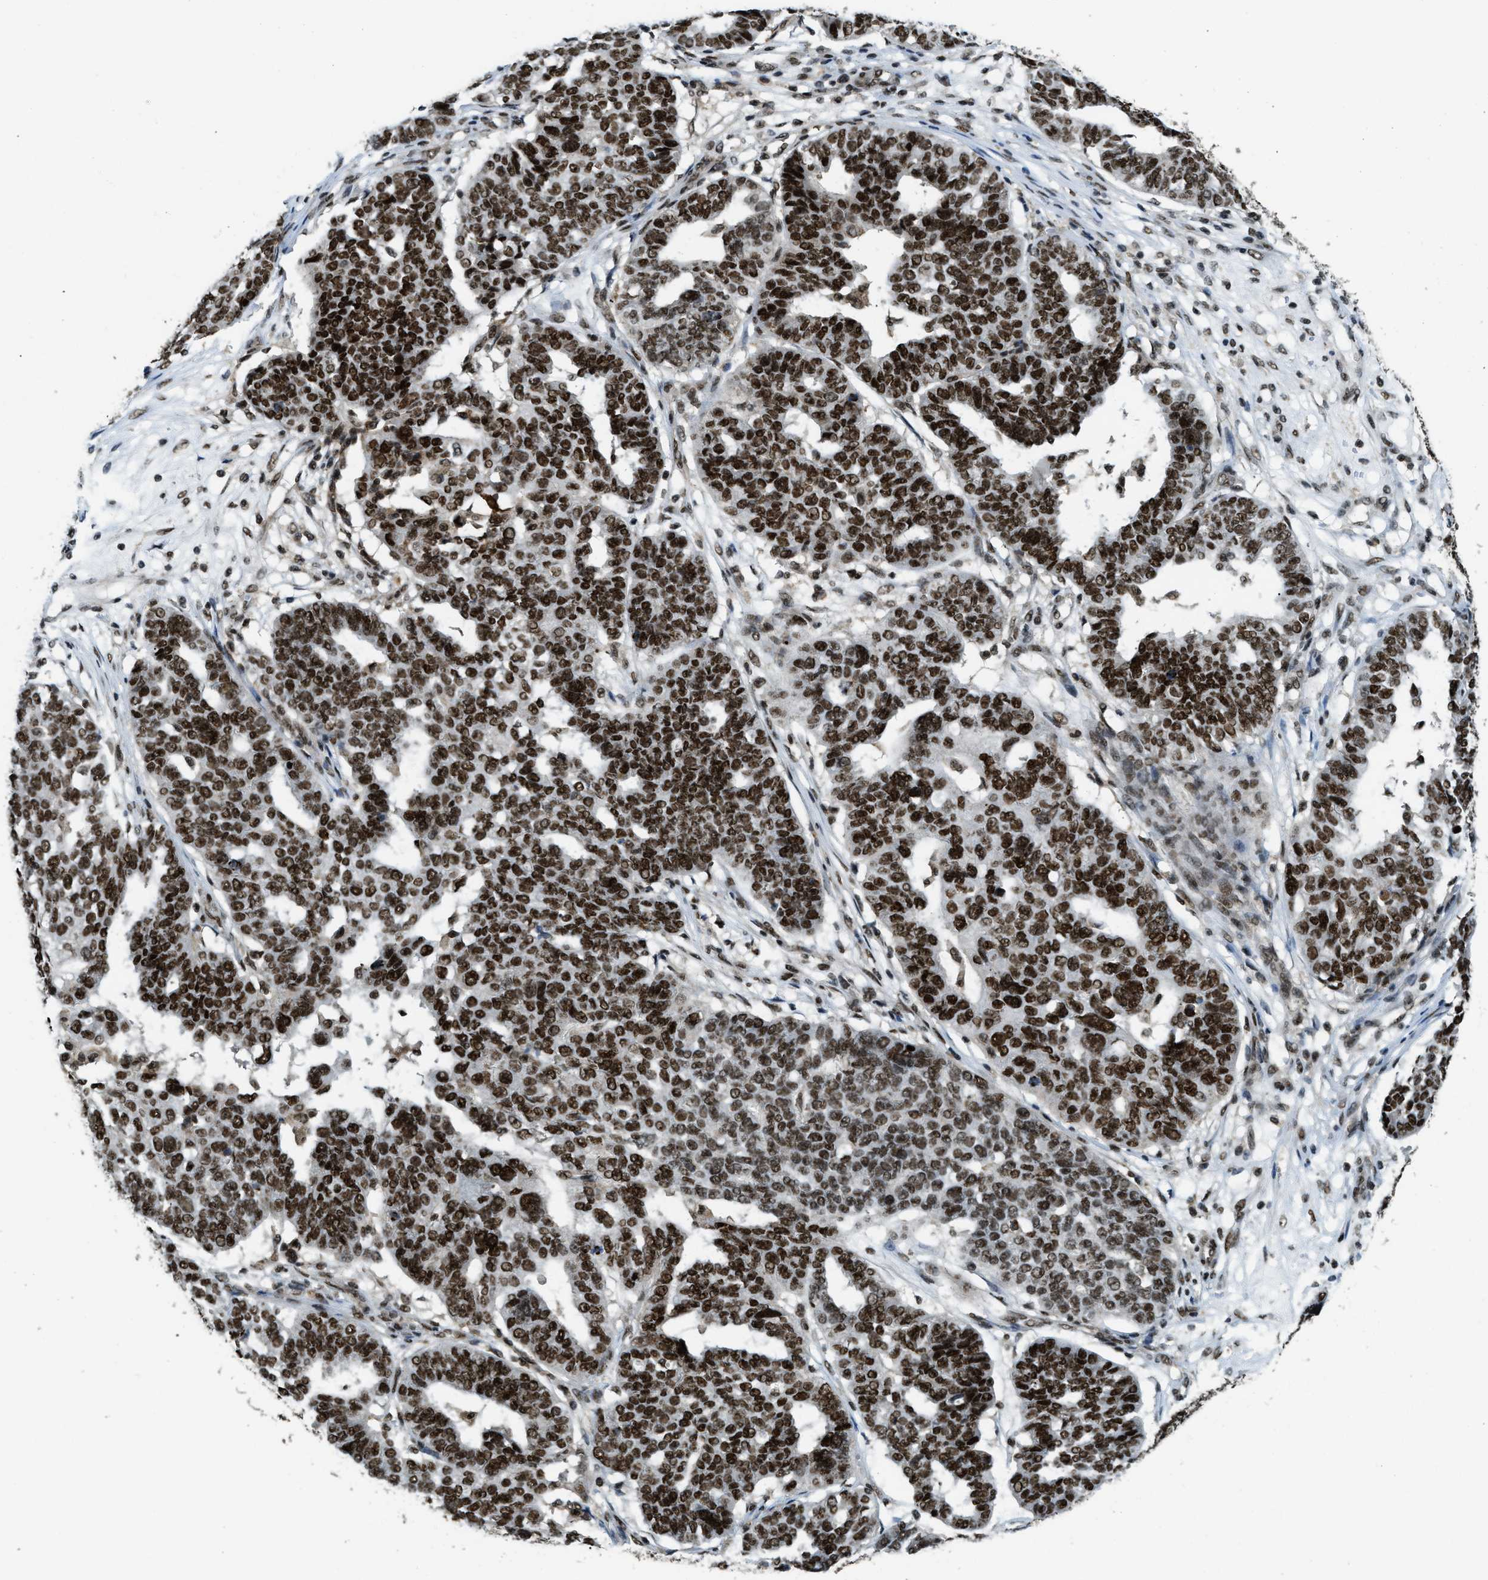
{"staining": {"intensity": "strong", "quantity": ">75%", "location": "nuclear"}, "tissue": "ovarian cancer", "cell_type": "Tumor cells", "image_type": "cancer", "snomed": [{"axis": "morphology", "description": "Cystadenocarcinoma, serous, NOS"}, {"axis": "topography", "description": "Ovary"}], "caption": "Ovarian cancer (serous cystadenocarcinoma) stained with immunohistochemistry (IHC) demonstrates strong nuclear expression in about >75% of tumor cells.", "gene": "NUMA1", "patient": {"sex": "female", "age": 59}}